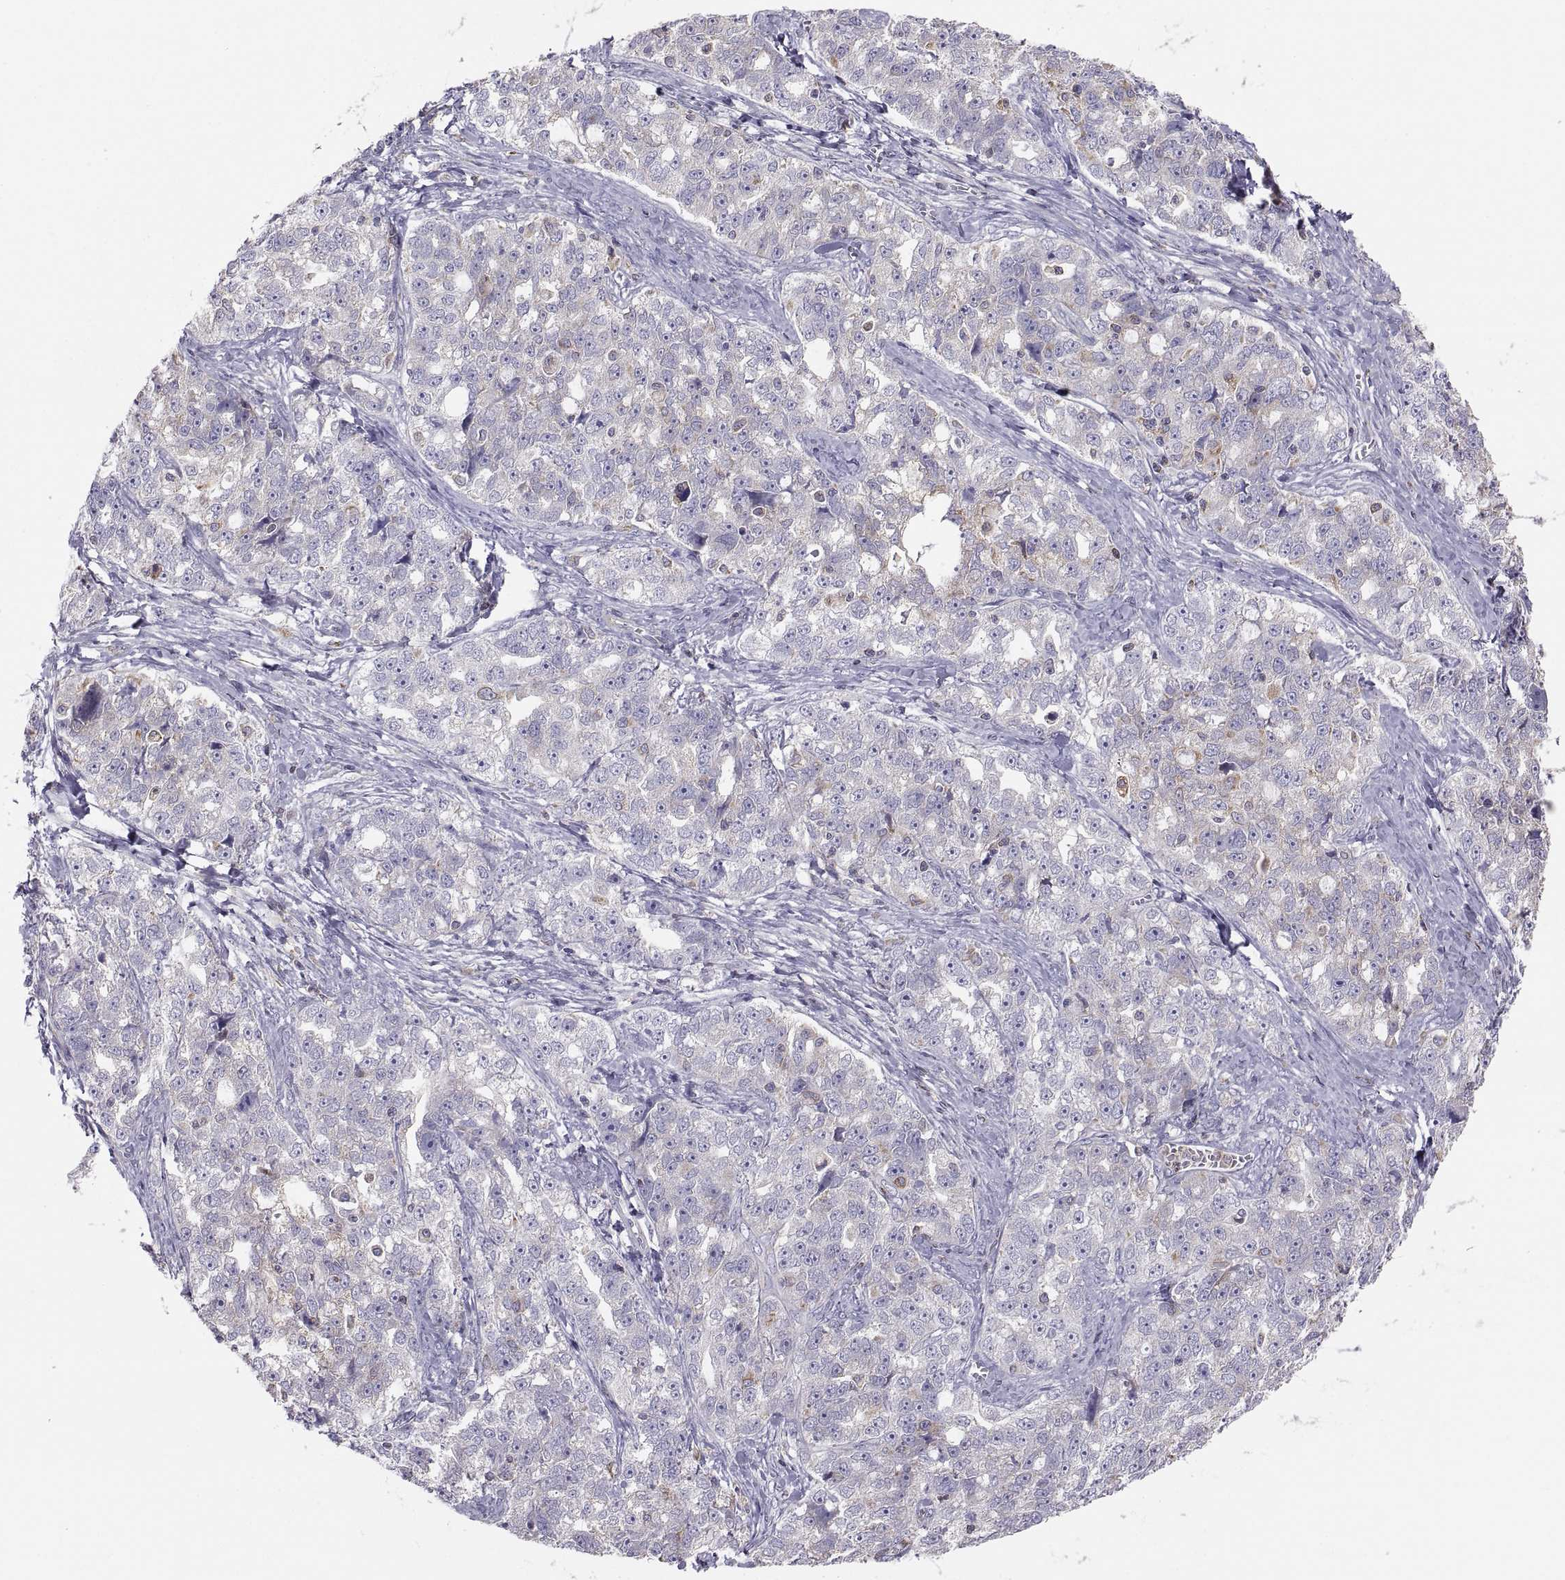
{"staining": {"intensity": "negative", "quantity": "none", "location": "none"}, "tissue": "ovarian cancer", "cell_type": "Tumor cells", "image_type": "cancer", "snomed": [{"axis": "morphology", "description": "Cystadenocarcinoma, serous, NOS"}, {"axis": "topography", "description": "Ovary"}], "caption": "High power microscopy histopathology image of an immunohistochemistry micrograph of ovarian cancer (serous cystadenocarcinoma), revealing no significant staining in tumor cells. (DAB IHC with hematoxylin counter stain).", "gene": "ERO1A", "patient": {"sex": "female", "age": 51}}